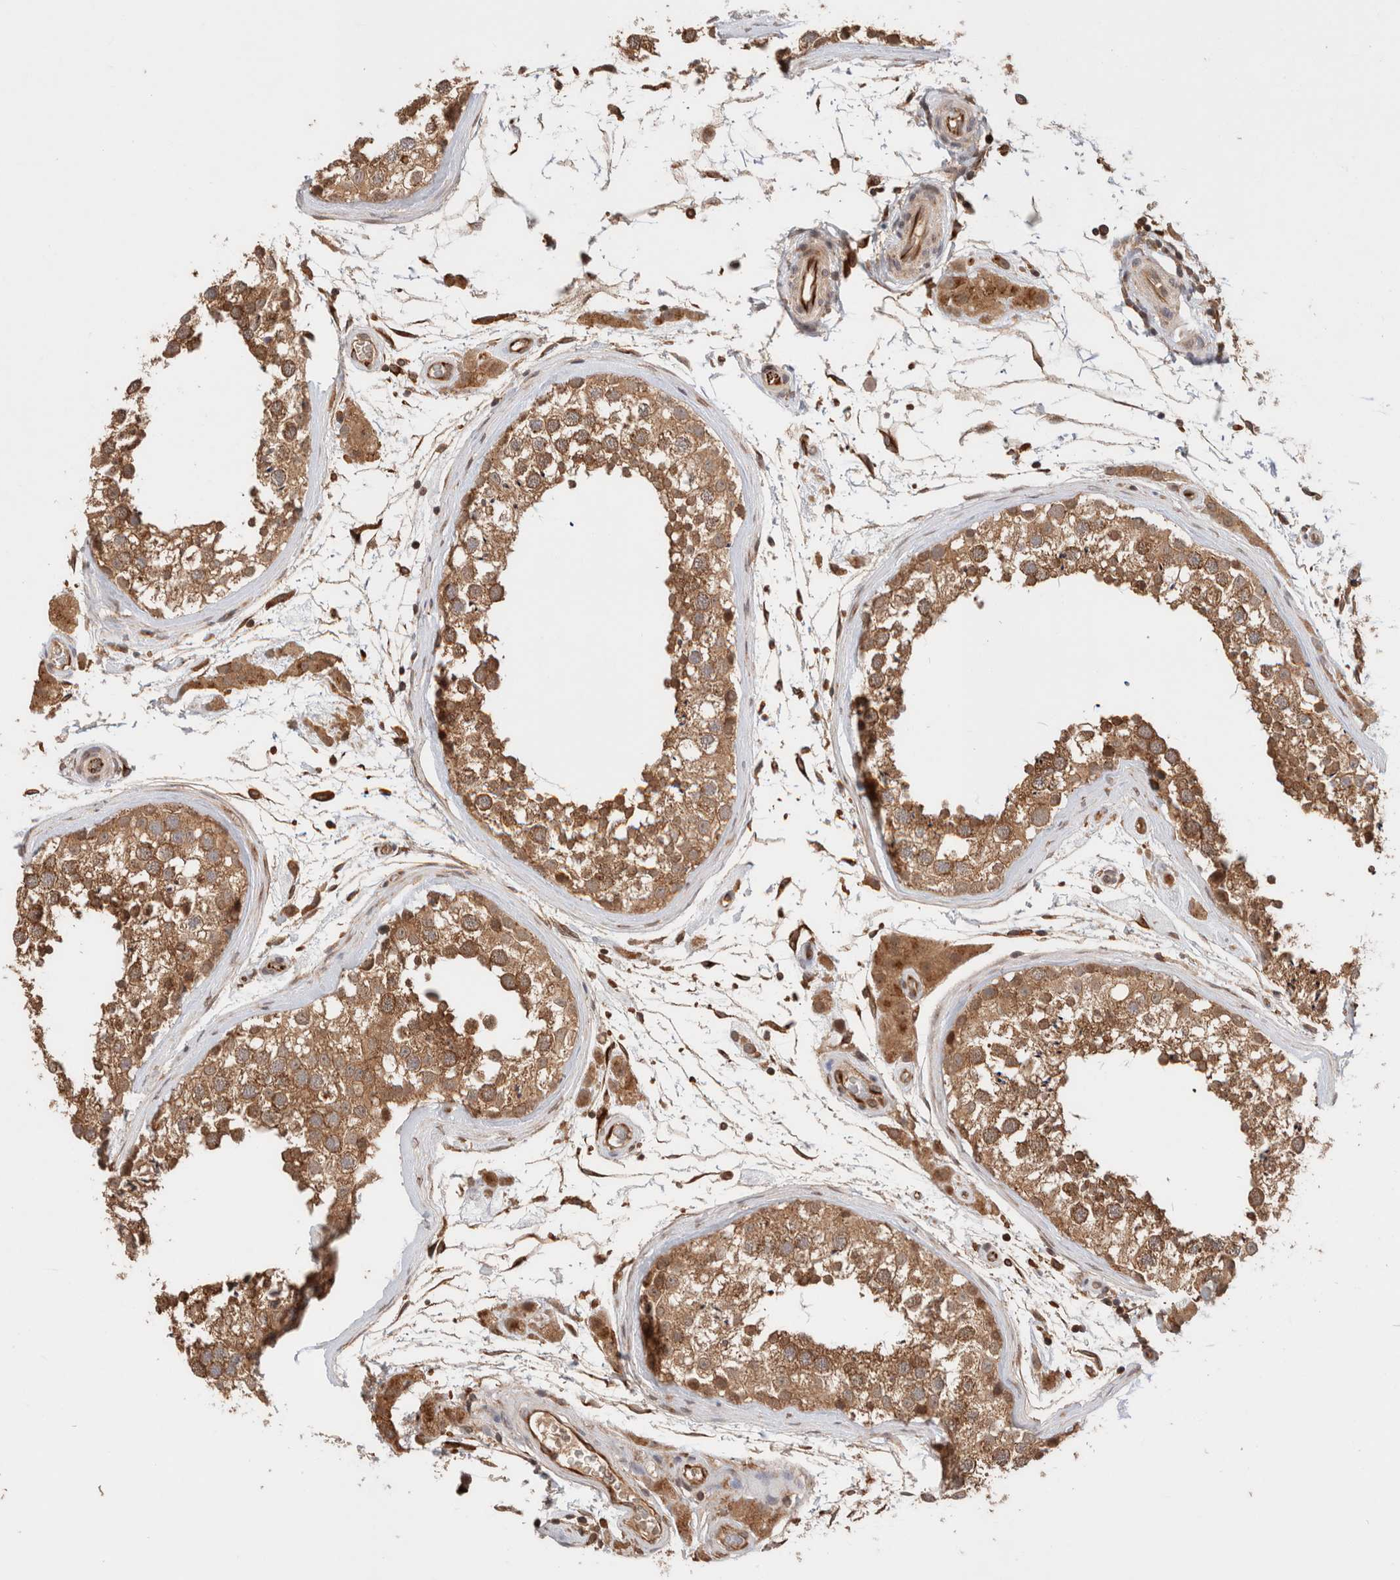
{"staining": {"intensity": "moderate", "quantity": ">75%", "location": "cytoplasmic/membranous"}, "tissue": "testis", "cell_type": "Cells in seminiferous ducts", "image_type": "normal", "snomed": [{"axis": "morphology", "description": "Normal tissue, NOS"}, {"axis": "topography", "description": "Testis"}], "caption": "Immunohistochemistry (IHC) of benign human testis shows medium levels of moderate cytoplasmic/membranous staining in approximately >75% of cells in seminiferous ducts.", "gene": "SIKE1", "patient": {"sex": "male", "age": 46}}